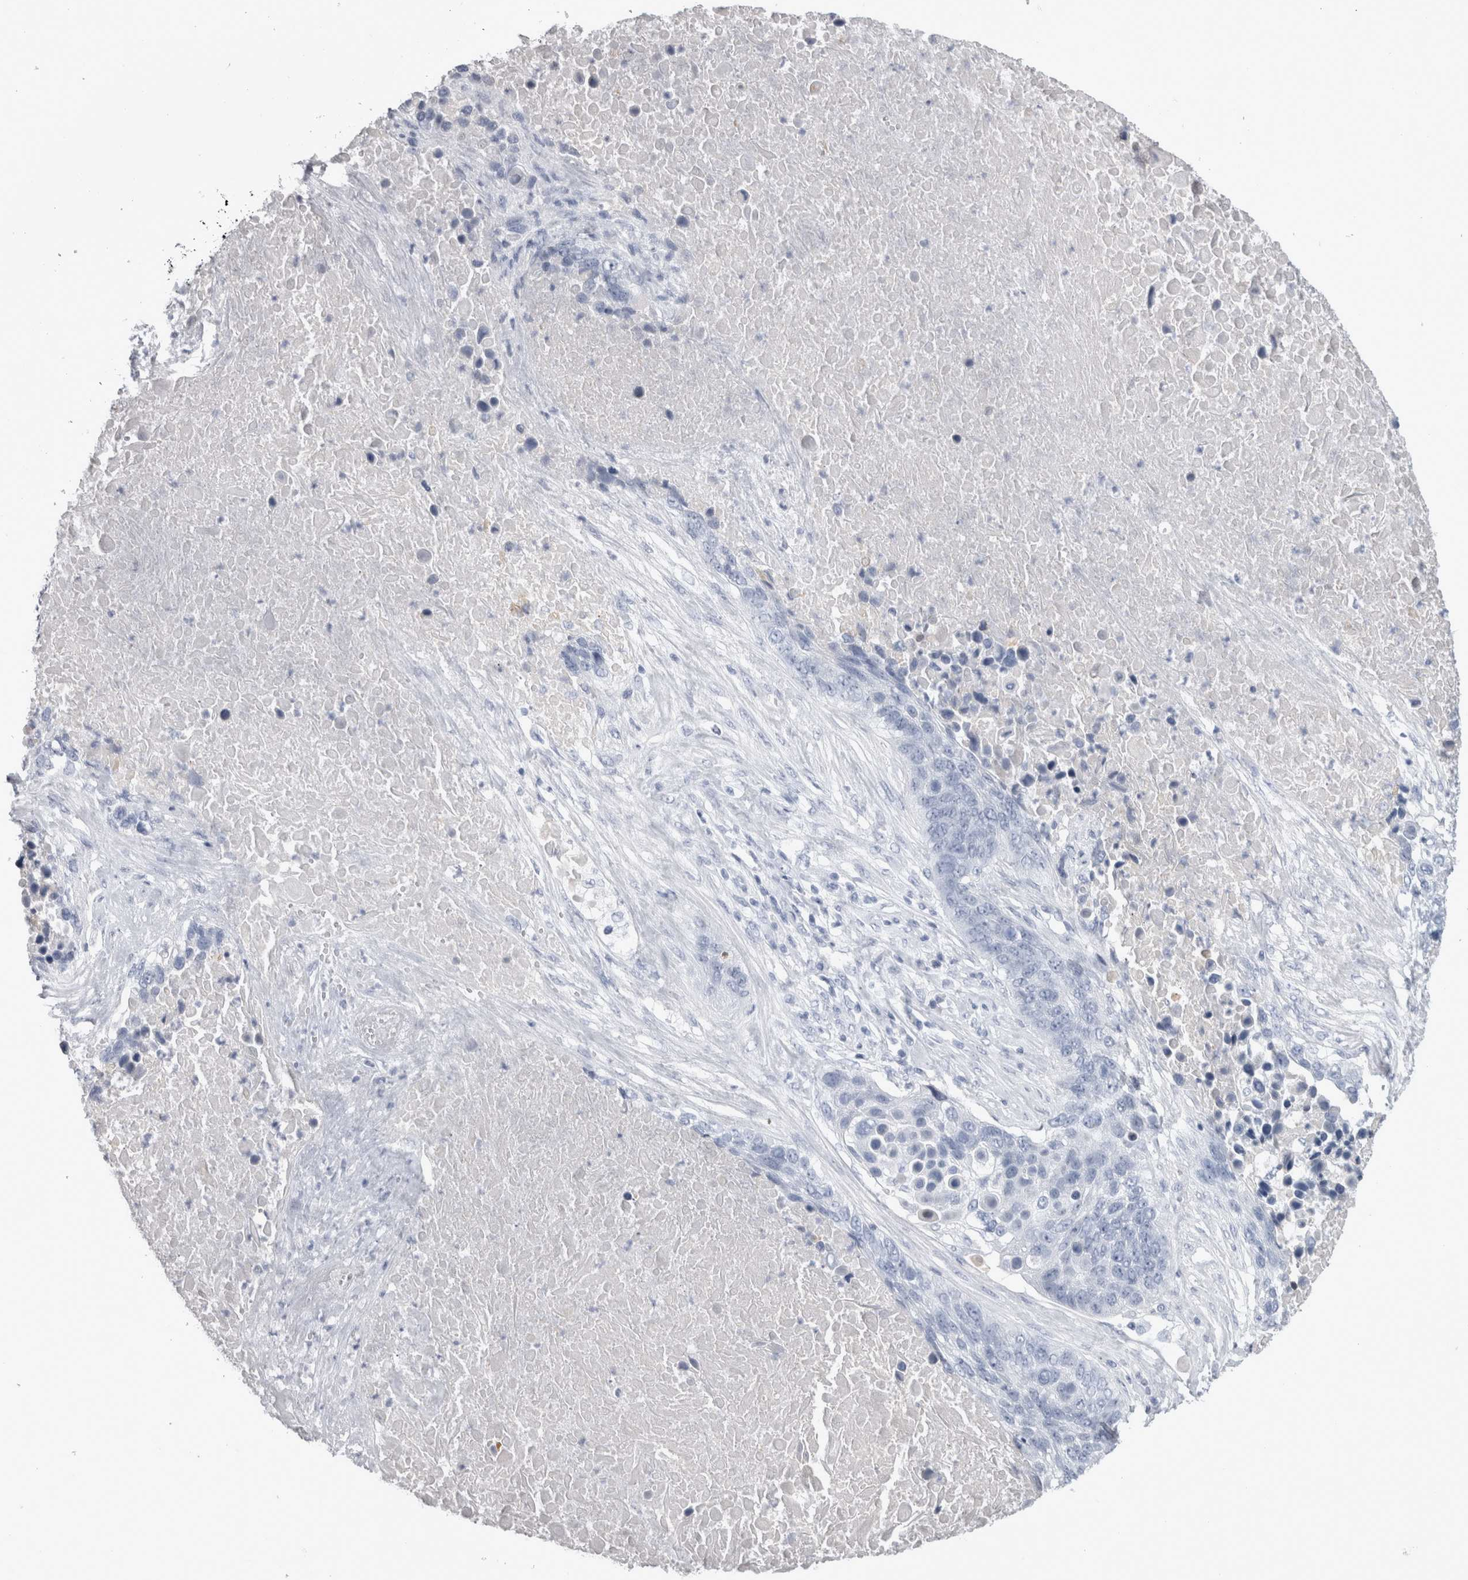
{"staining": {"intensity": "negative", "quantity": "none", "location": "none"}, "tissue": "lung cancer", "cell_type": "Tumor cells", "image_type": "cancer", "snomed": [{"axis": "morphology", "description": "Squamous cell carcinoma, NOS"}, {"axis": "topography", "description": "Lung"}], "caption": "An image of squamous cell carcinoma (lung) stained for a protein exhibits no brown staining in tumor cells. (Brightfield microscopy of DAB (3,3'-diaminobenzidine) immunohistochemistry at high magnification).", "gene": "ADAM2", "patient": {"sex": "male", "age": 66}}